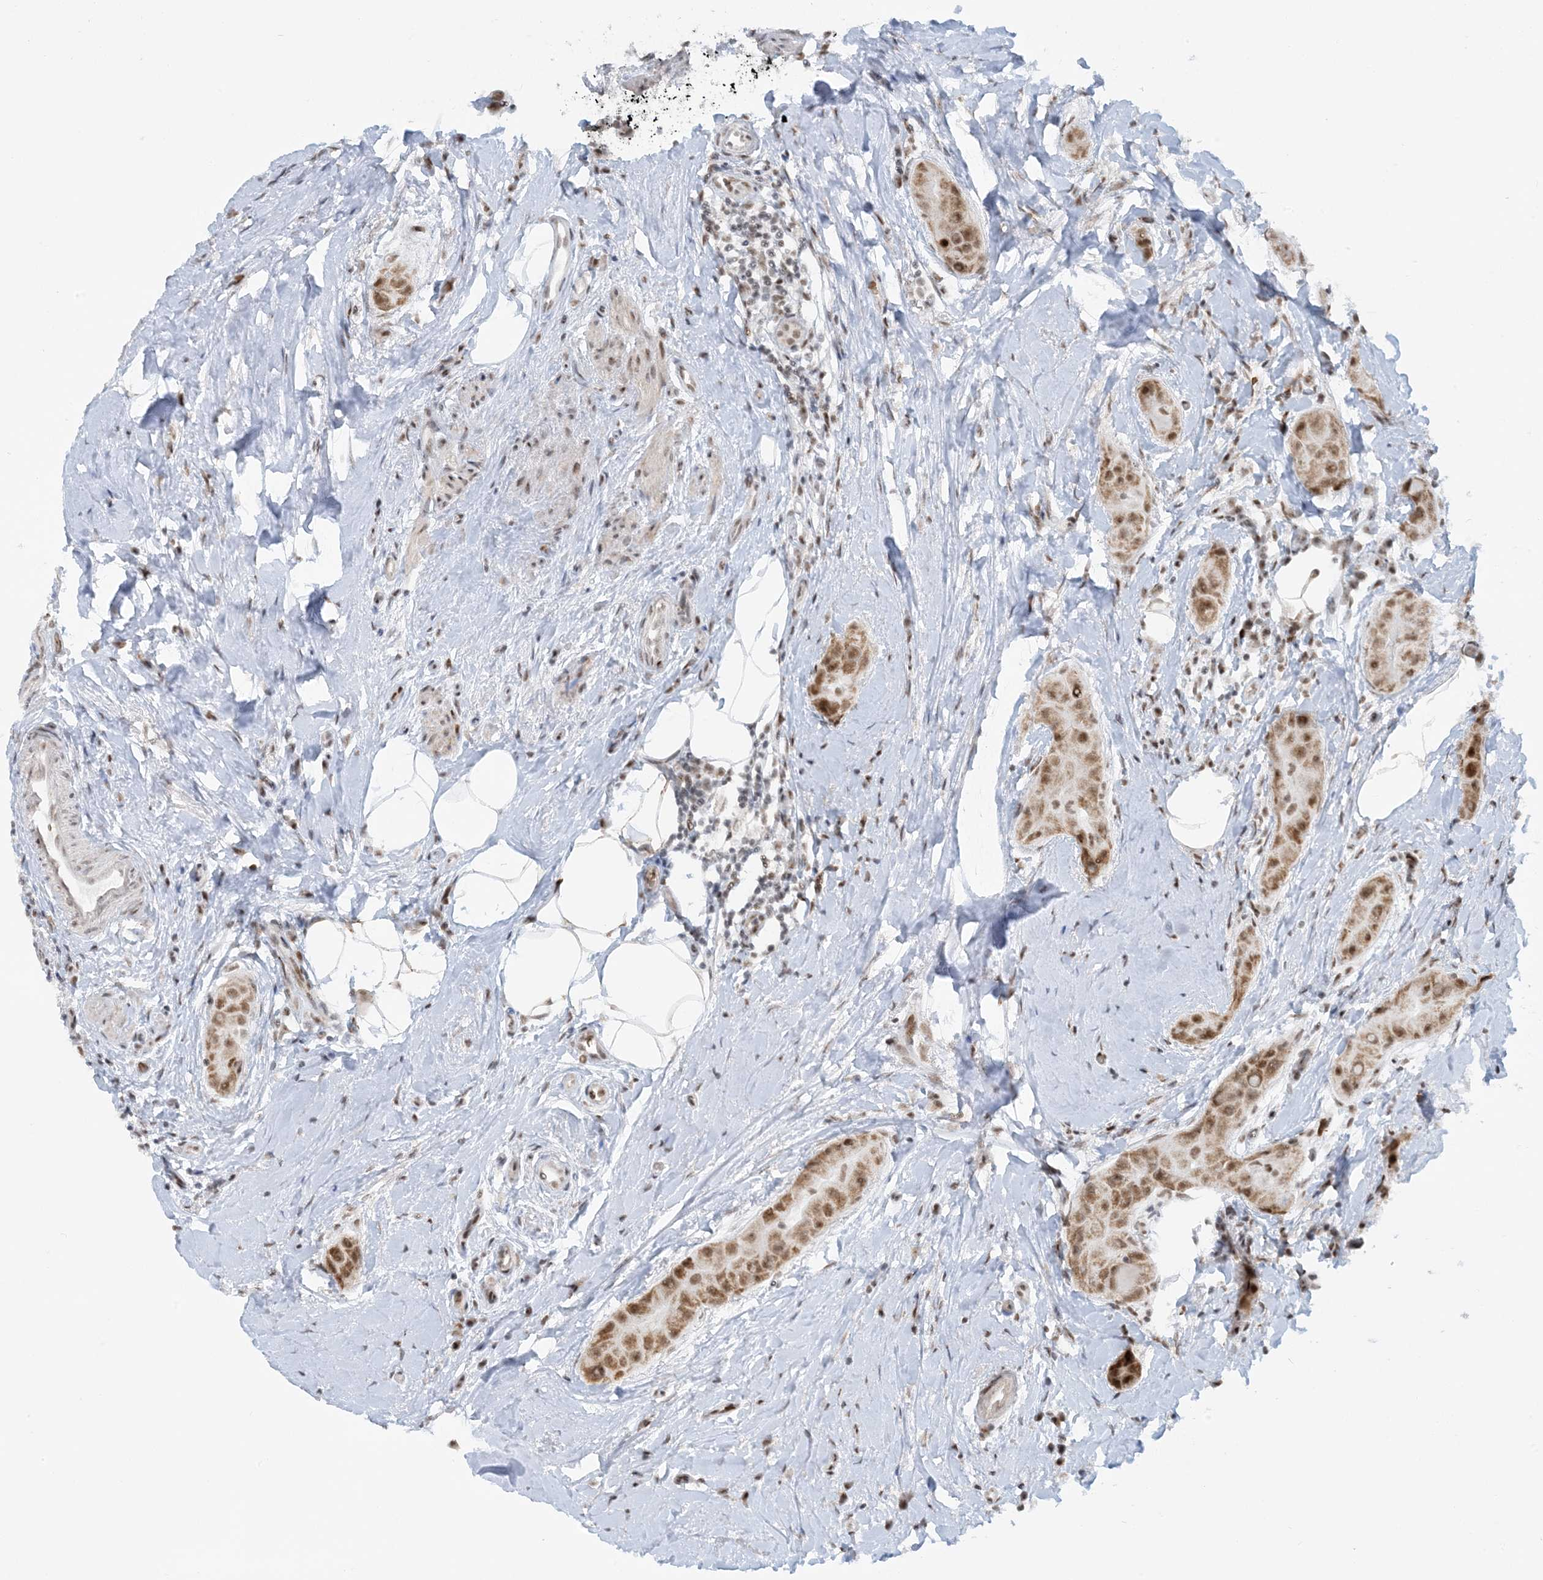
{"staining": {"intensity": "moderate", "quantity": ">75%", "location": "nuclear"}, "tissue": "thyroid cancer", "cell_type": "Tumor cells", "image_type": "cancer", "snomed": [{"axis": "morphology", "description": "Papillary adenocarcinoma, NOS"}, {"axis": "topography", "description": "Thyroid gland"}], "caption": "Immunohistochemistry (IHC) (DAB (3,3'-diaminobenzidine)) staining of thyroid cancer (papillary adenocarcinoma) reveals moderate nuclear protein staining in about >75% of tumor cells. Ihc stains the protein of interest in brown and the nuclei are stained blue.", "gene": "ECT2L", "patient": {"sex": "male", "age": 33}}